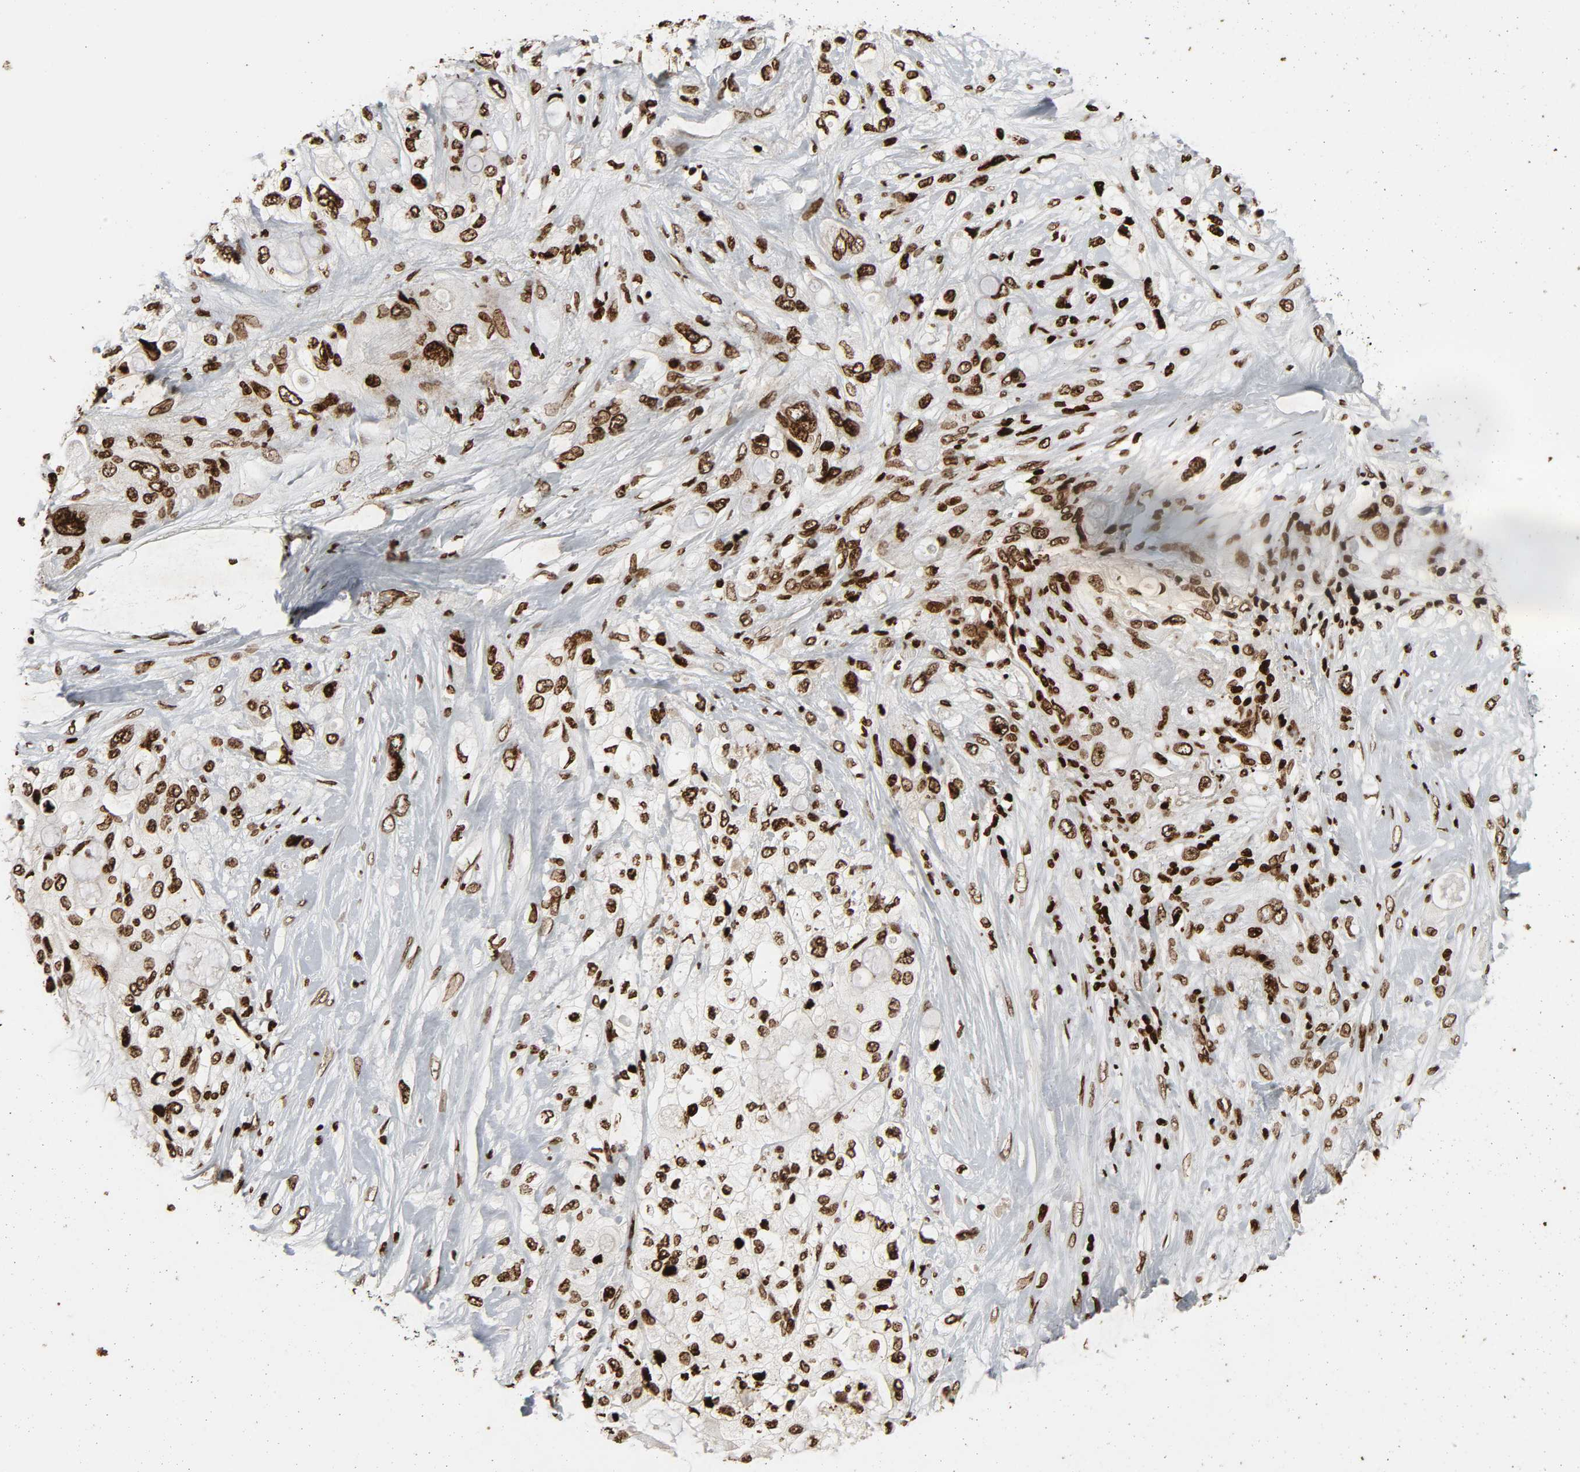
{"staining": {"intensity": "moderate", "quantity": ">75%", "location": "nuclear"}, "tissue": "pancreatic cancer", "cell_type": "Tumor cells", "image_type": "cancer", "snomed": [{"axis": "morphology", "description": "Adenocarcinoma, NOS"}, {"axis": "topography", "description": "Pancreas"}], "caption": "Protein expression analysis of pancreatic adenocarcinoma shows moderate nuclear positivity in about >75% of tumor cells.", "gene": "RXRA", "patient": {"sex": "female", "age": 59}}